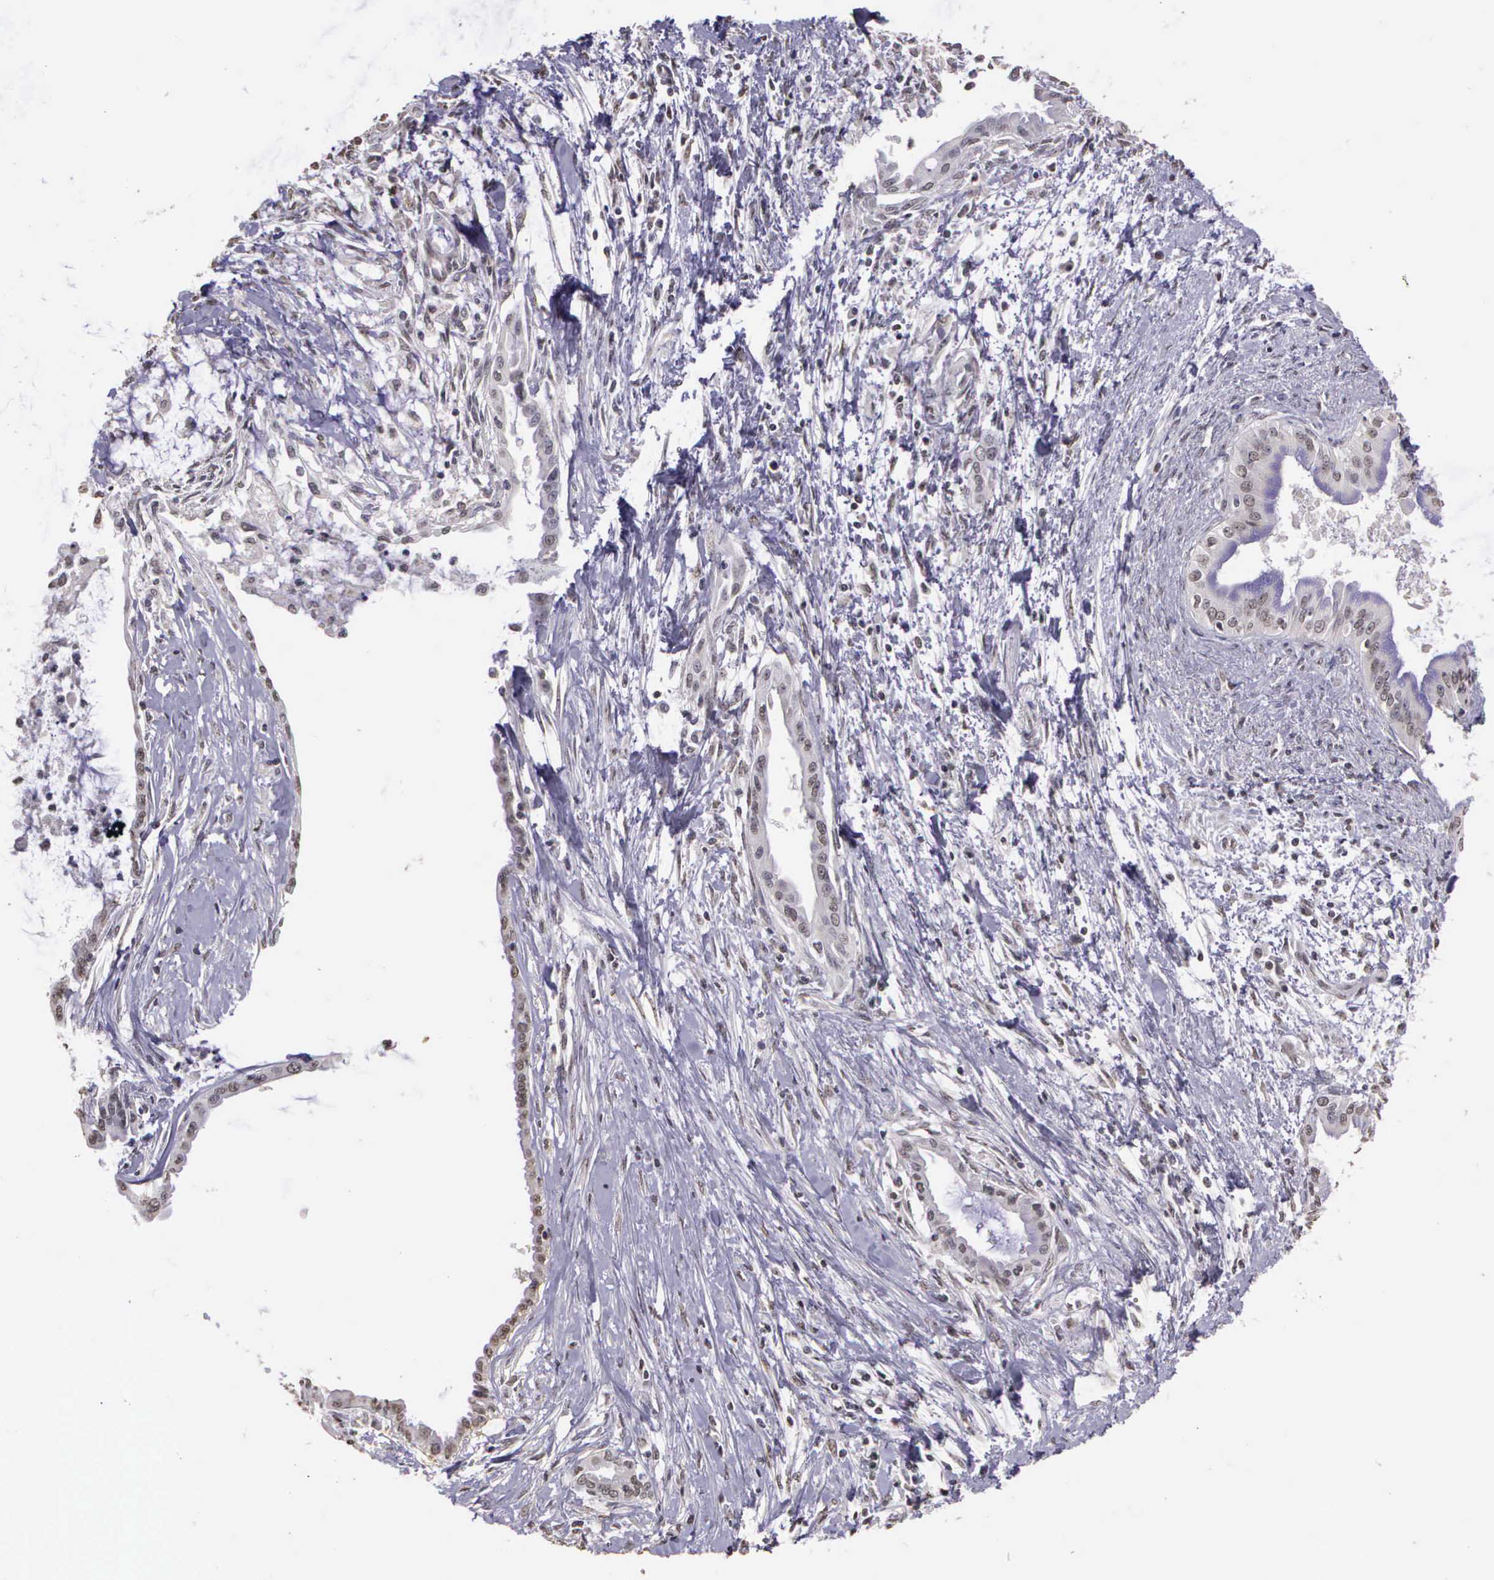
{"staining": {"intensity": "negative", "quantity": "none", "location": "none"}, "tissue": "pancreatic cancer", "cell_type": "Tumor cells", "image_type": "cancer", "snomed": [{"axis": "morphology", "description": "Adenocarcinoma, NOS"}, {"axis": "topography", "description": "Pancreas"}], "caption": "Image shows no protein staining in tumor cells of pancreatic adenocarcinoma tissue.", "gene": "ARMCX5", "patient": {"sex": "female", "age": 64}}